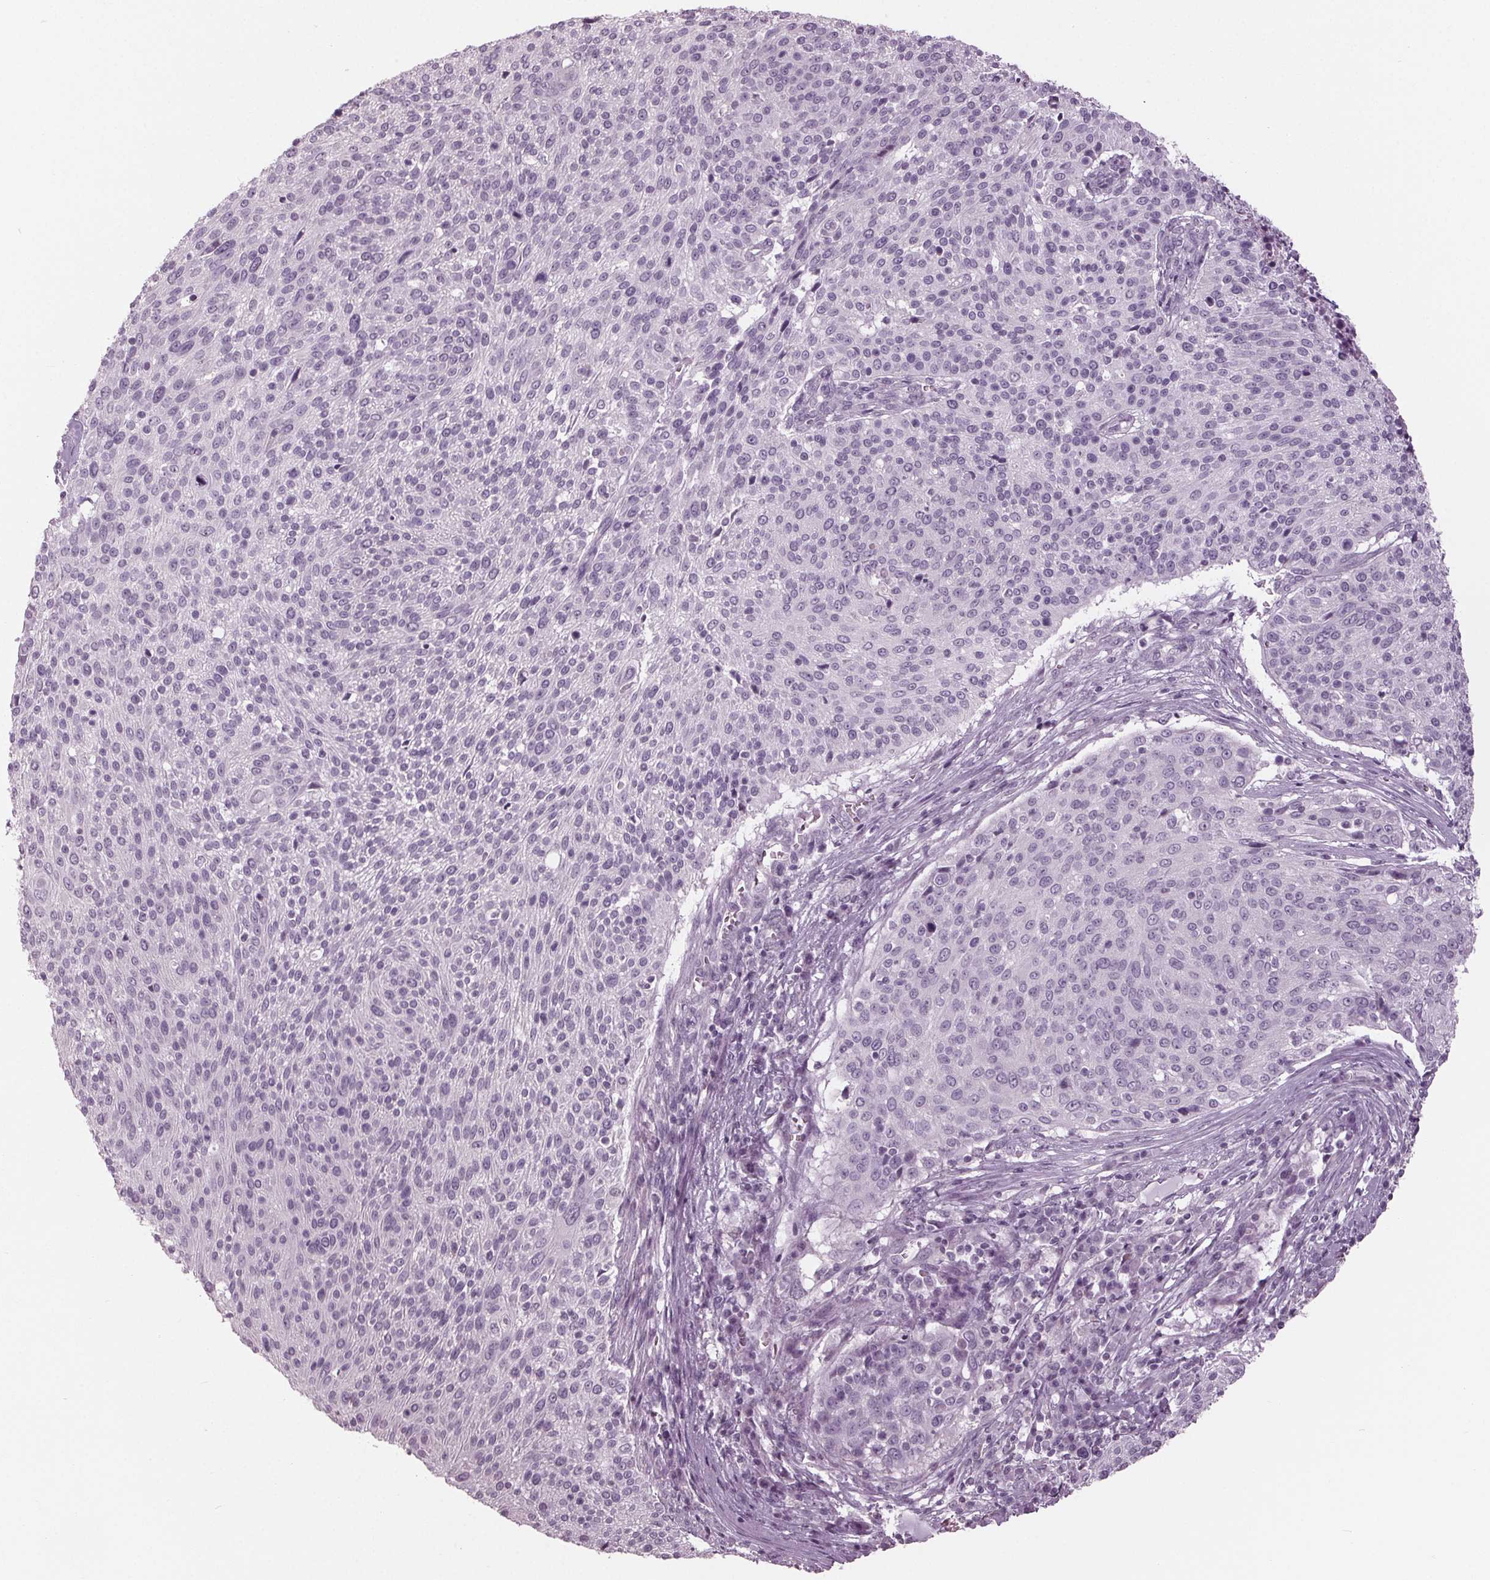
{"staining": {"intensity": "negative", "quantity": "none", "location": "none"}, "tissue": "cervical cancer", "cell_type": "Tumor cells", "image_type": "cancer", "snomed": [{"axis": "morphology", "description": "Squamous cell carcinoma, NOS"}, {"axis": "topography", "description": "Cervix"}], "caption": "This is an immunohistochemistry image of cervical cancer. There is no expression in tumor cells.", "gene": "TNNC2", "patient": {"sex": "female", "age": 31}}